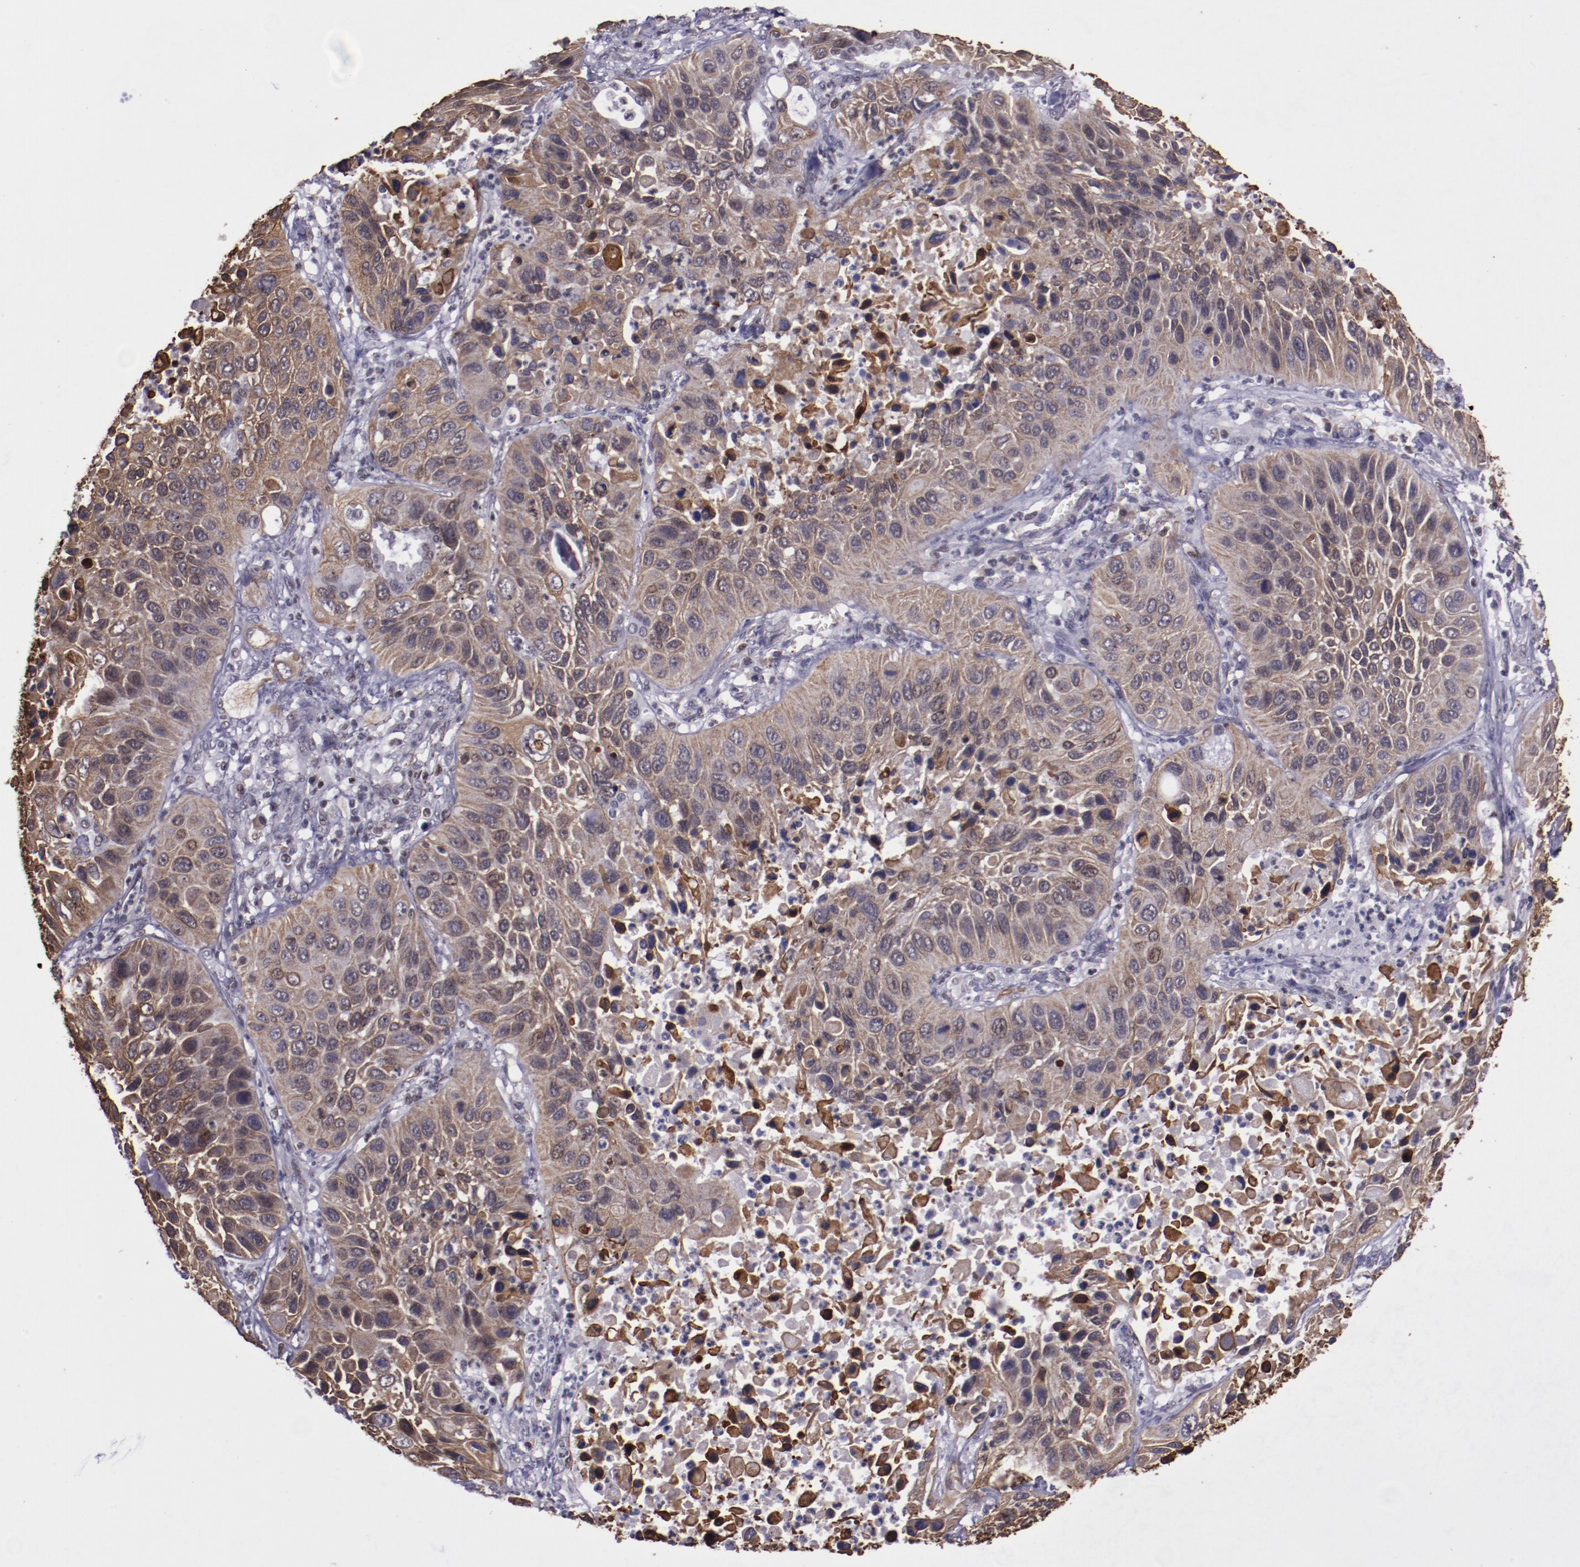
{"staining": {"intensity": "moderate", "quantity": ">75%", "location": "cytoplasmic/membranous"}, "tissue": "lung cancer", "cell_type": "Tumor cells", "image_type": "cancer", "snomed": [{"axis": "morphology", "description": "Squamous cell carcinoma, NOS"}, {"axis": "topography", "description": "Lung"}], "caption": "A medium amount of moderate cytoplasmic/membranous expression is appreciated in about >75% of tumor cells in lung squamous cell carcinoma tissue.", "gene": "ELF1", "patient": {"sex": "female", "age": 76}}